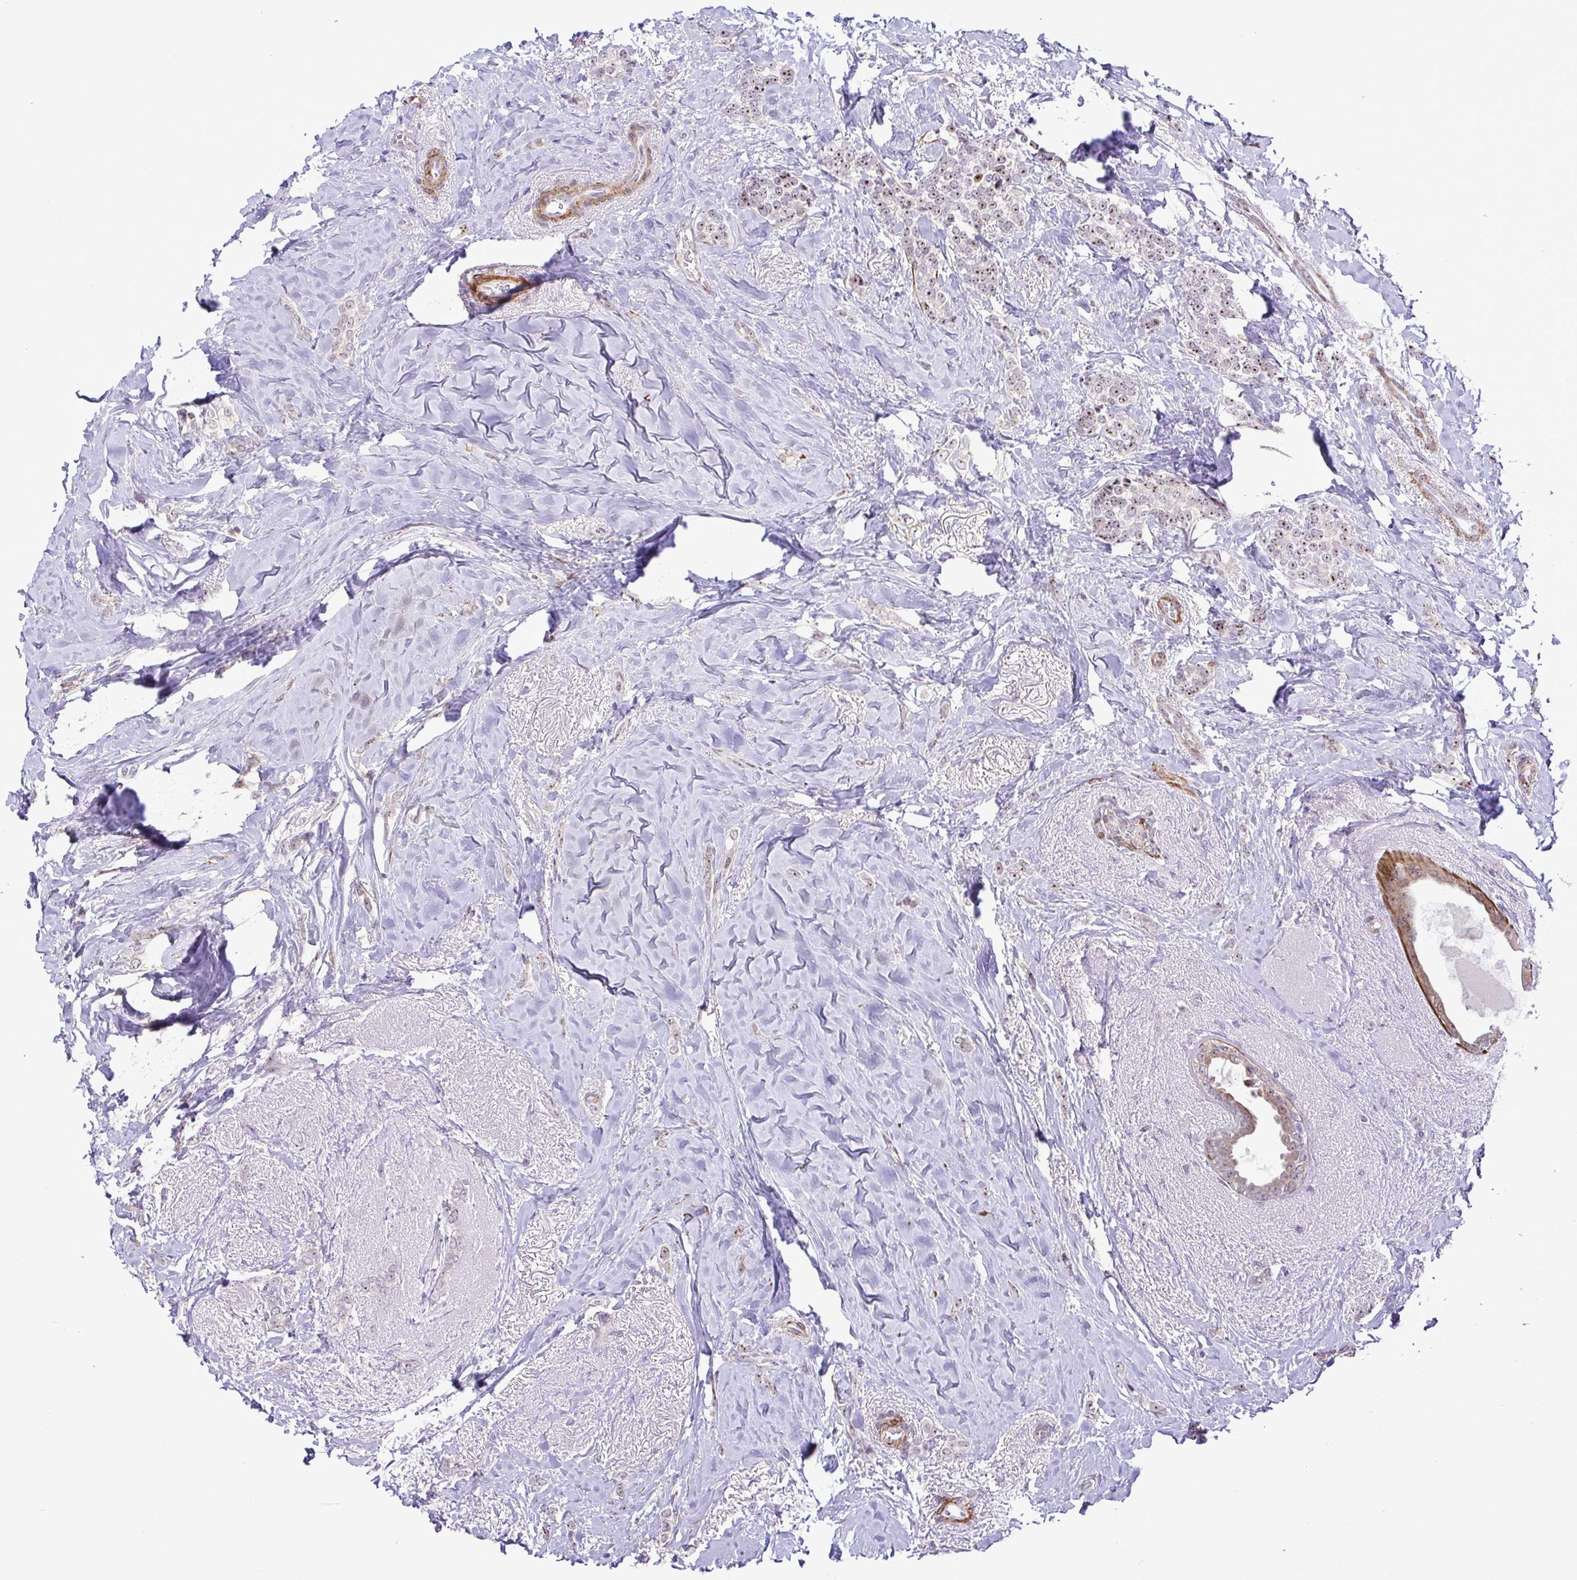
{"staining": {"intensity": "weak", "quantity": ">75%", "location": "nuclear"}, "tissue": "breast cancer", "cell_type": "Tumor cells", "image_type": "cancer", "snomed": [{"axis": "morphology", "description": "Normal tissue, NOS"}, {"axis": "morphology", "description": "Duct carcinoma"}, {"axis": "topography", "description": "Breast"}], "caption": "Protein staining of breast invasive ductal carcinoma tissue reveals weak nuclear expression in approximately >75% of tumor cells.", "gene": "RSL24D1", "patient": {"sex": "female", "age": 77}}